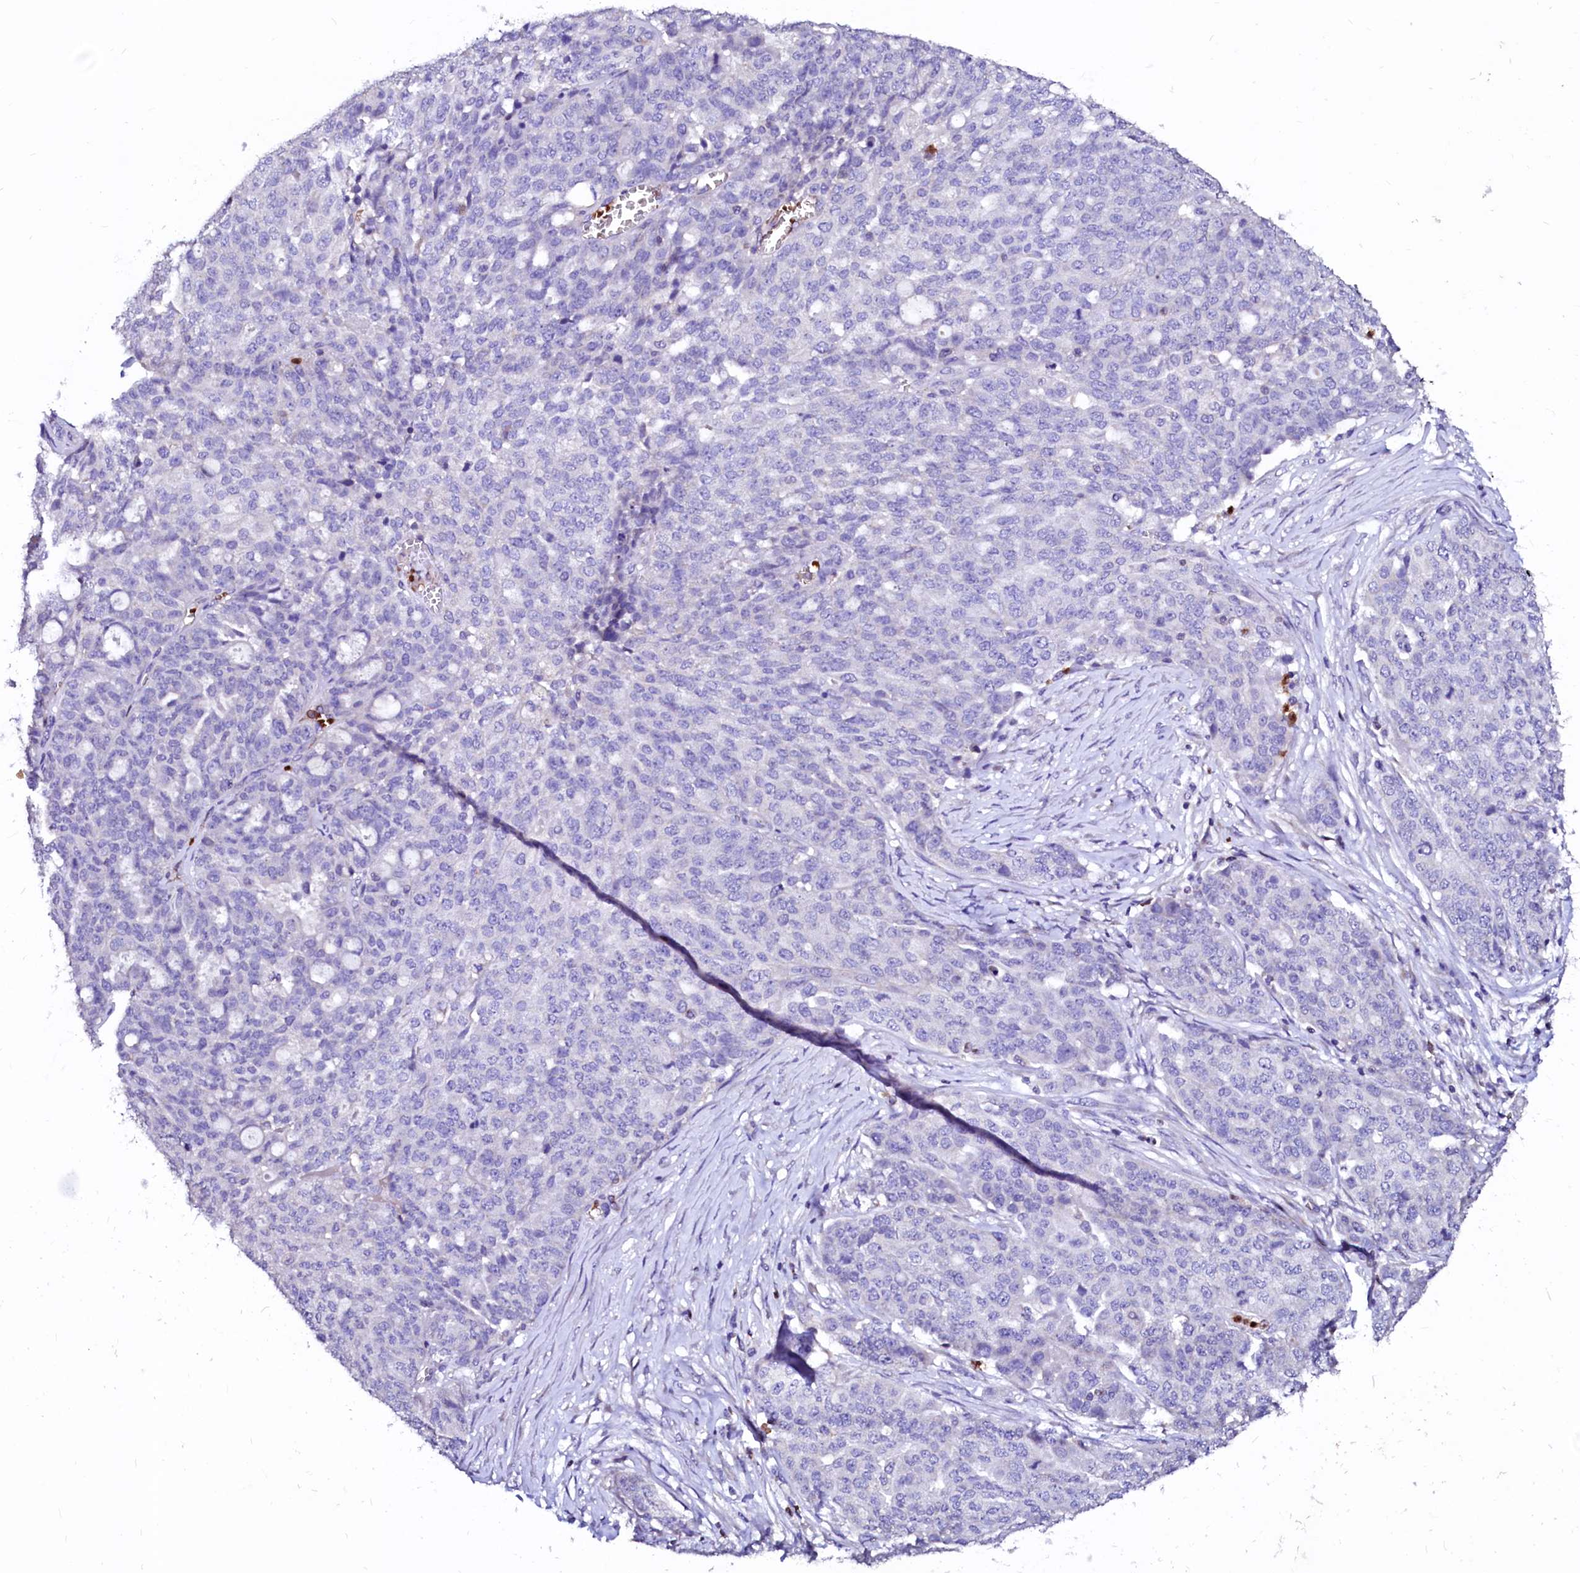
{"staining": {"intensity": "negative", "quantity": "none", "location": "none"}, "tissue": "ovarian cancer", "cell_type": "Tumor cells", "image_type": "cancer", "snomed": [{"axis": "morphology", "description": "Cystadenocarcinoma, serous, NOS"}, {"axis": "topography", "description": "Soft tissue"}, {"axis": "topography", "description": "Ovary"}], "caption": "An immunohistochemistry (IHC) histopathology image of ovarian cancer is shown. There is no staining in tumor cells of ovarian cancer.", "gene": "RAB27A", "patient": {"sex": "female", "age": 57}}